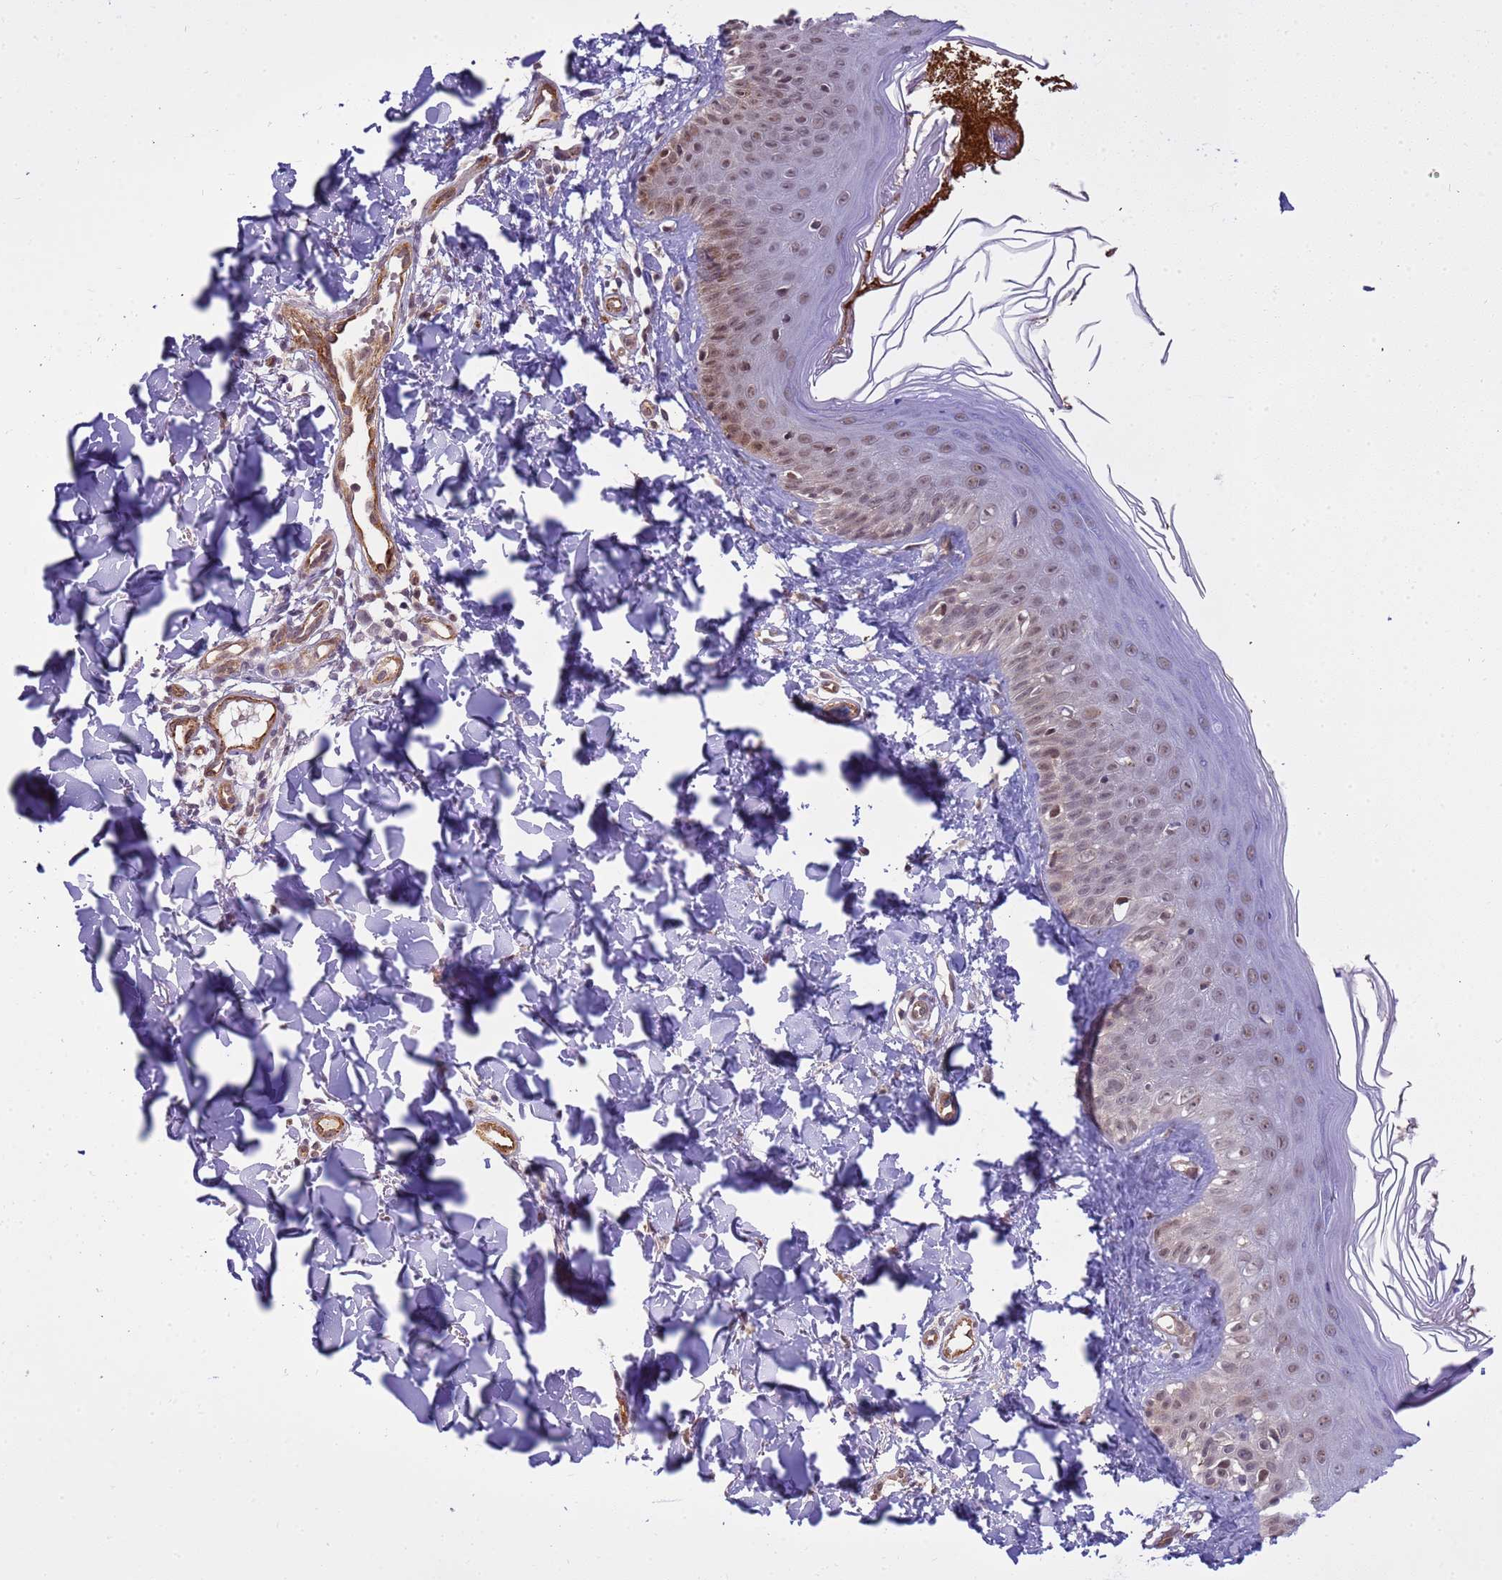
{"staining": {"intensity": "negative", "quantity": "none", "location": "none"}, "tissue": "skin", "cell_type": "Fibroblasts", "image_type": "normal", "snomed": [{"axis": "morphology", "description": "Normal tissue, NOS"}, {"axis": "topography", "description": "Skin"}], "caption": "Normal skin was stained to show a protein in brown. There is no significant expression in fibroblasts. (DAB (3,3'-diaminobenzidine) immunohistochemistry visualized using brightfield microscopy, high magnification).", "gene": "EMC2", "patient": {"sex": "male", "age": 52}}